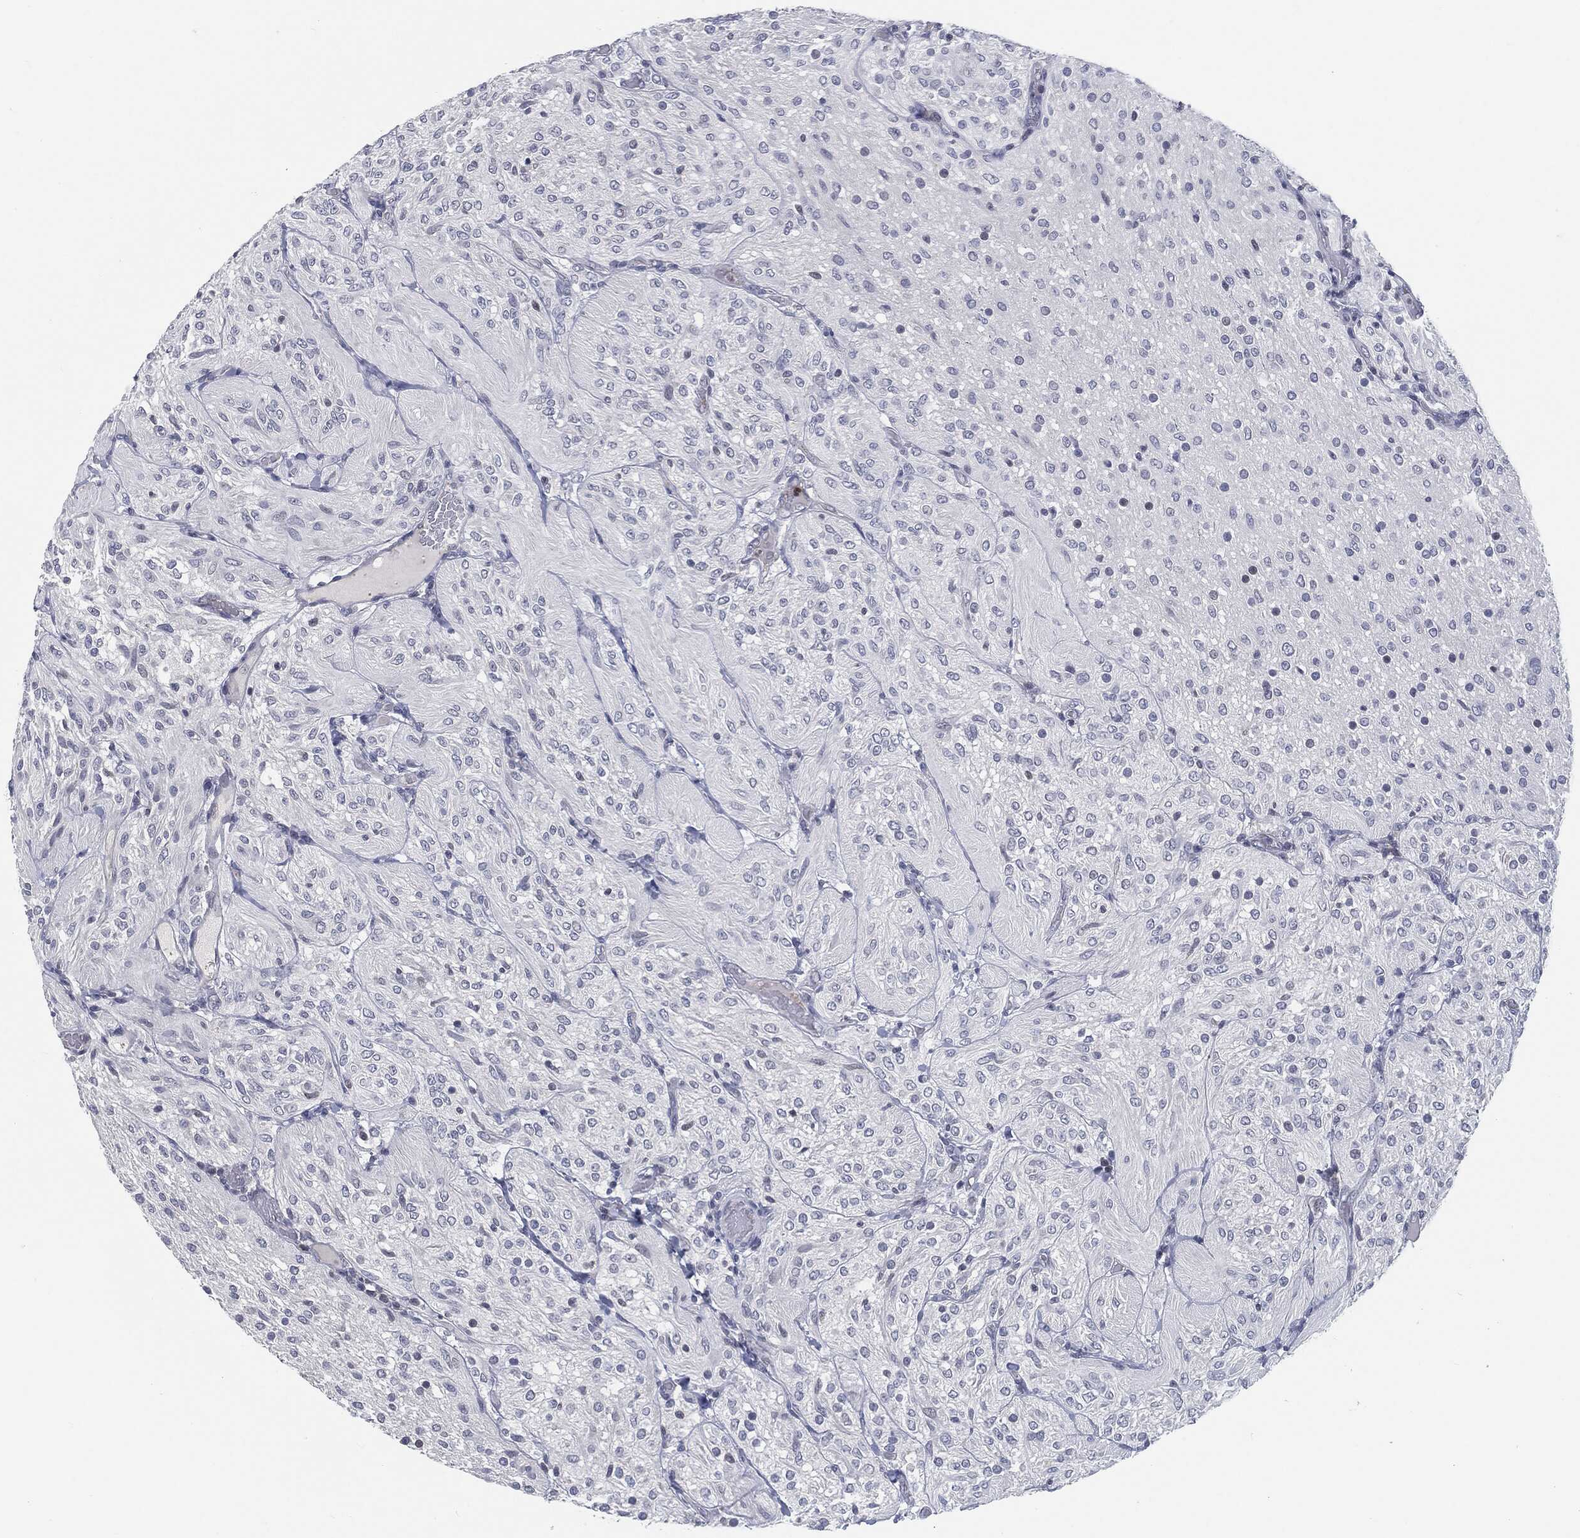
{"staining": {"intensity": "negative", "quantity": "none", "location": "none"}, "tissue": "glioma", "cell_type": "Tumor cells", "image_type": "cancer", "snomed": [{"axis": "morphology", "description": "Glioma, malignant, Low grade"}, {"axis": "topography", "description": "Brain"}], "caption": "The immunohistochemistry (IHC) histopathology image has no significant staining in tumor cells of glioma tissue. Nuclei are stained in blue.", "gene": "PROM1", "patient": {"sex": "male", "age": 3}}